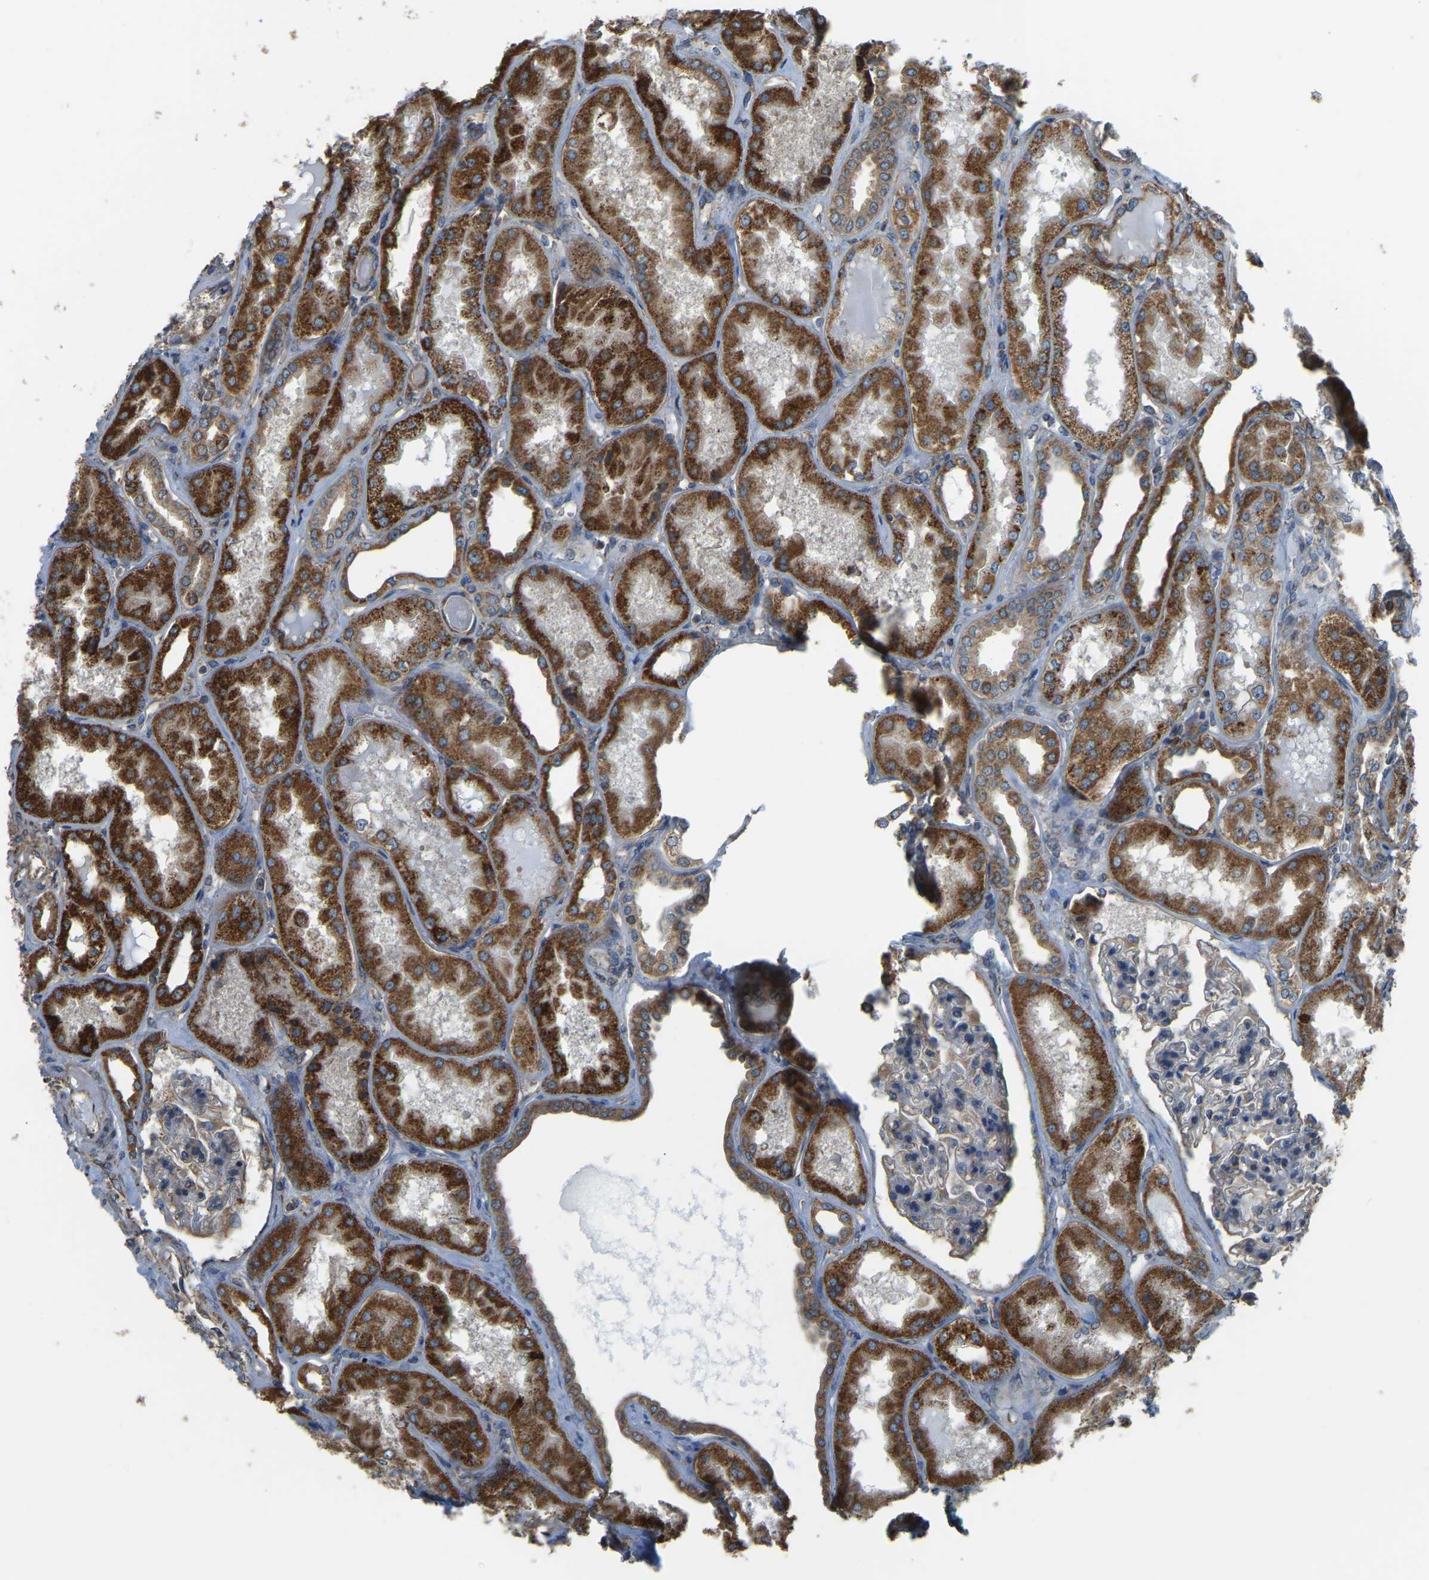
{"staining": {"intensity": "moderate", "quantity": "<25%", "location": "cytoplasmic/membranous"}, "tissue": "kidney", "cell_type": "Cells in glomeruli", "image_type": "normal", "snomed": [{"axis": "morphology", "description": "Normal tissue, NOS"}, {"axis": "topography", "description": "Kidney"}], "caption": "An image of human kidney stained for a protein exhibits moderate cytoplasmic/membranous brown staining in cells in glomeruli.", "gene": "PSMD7", "patient": {"sex": "female", "age": 56}}